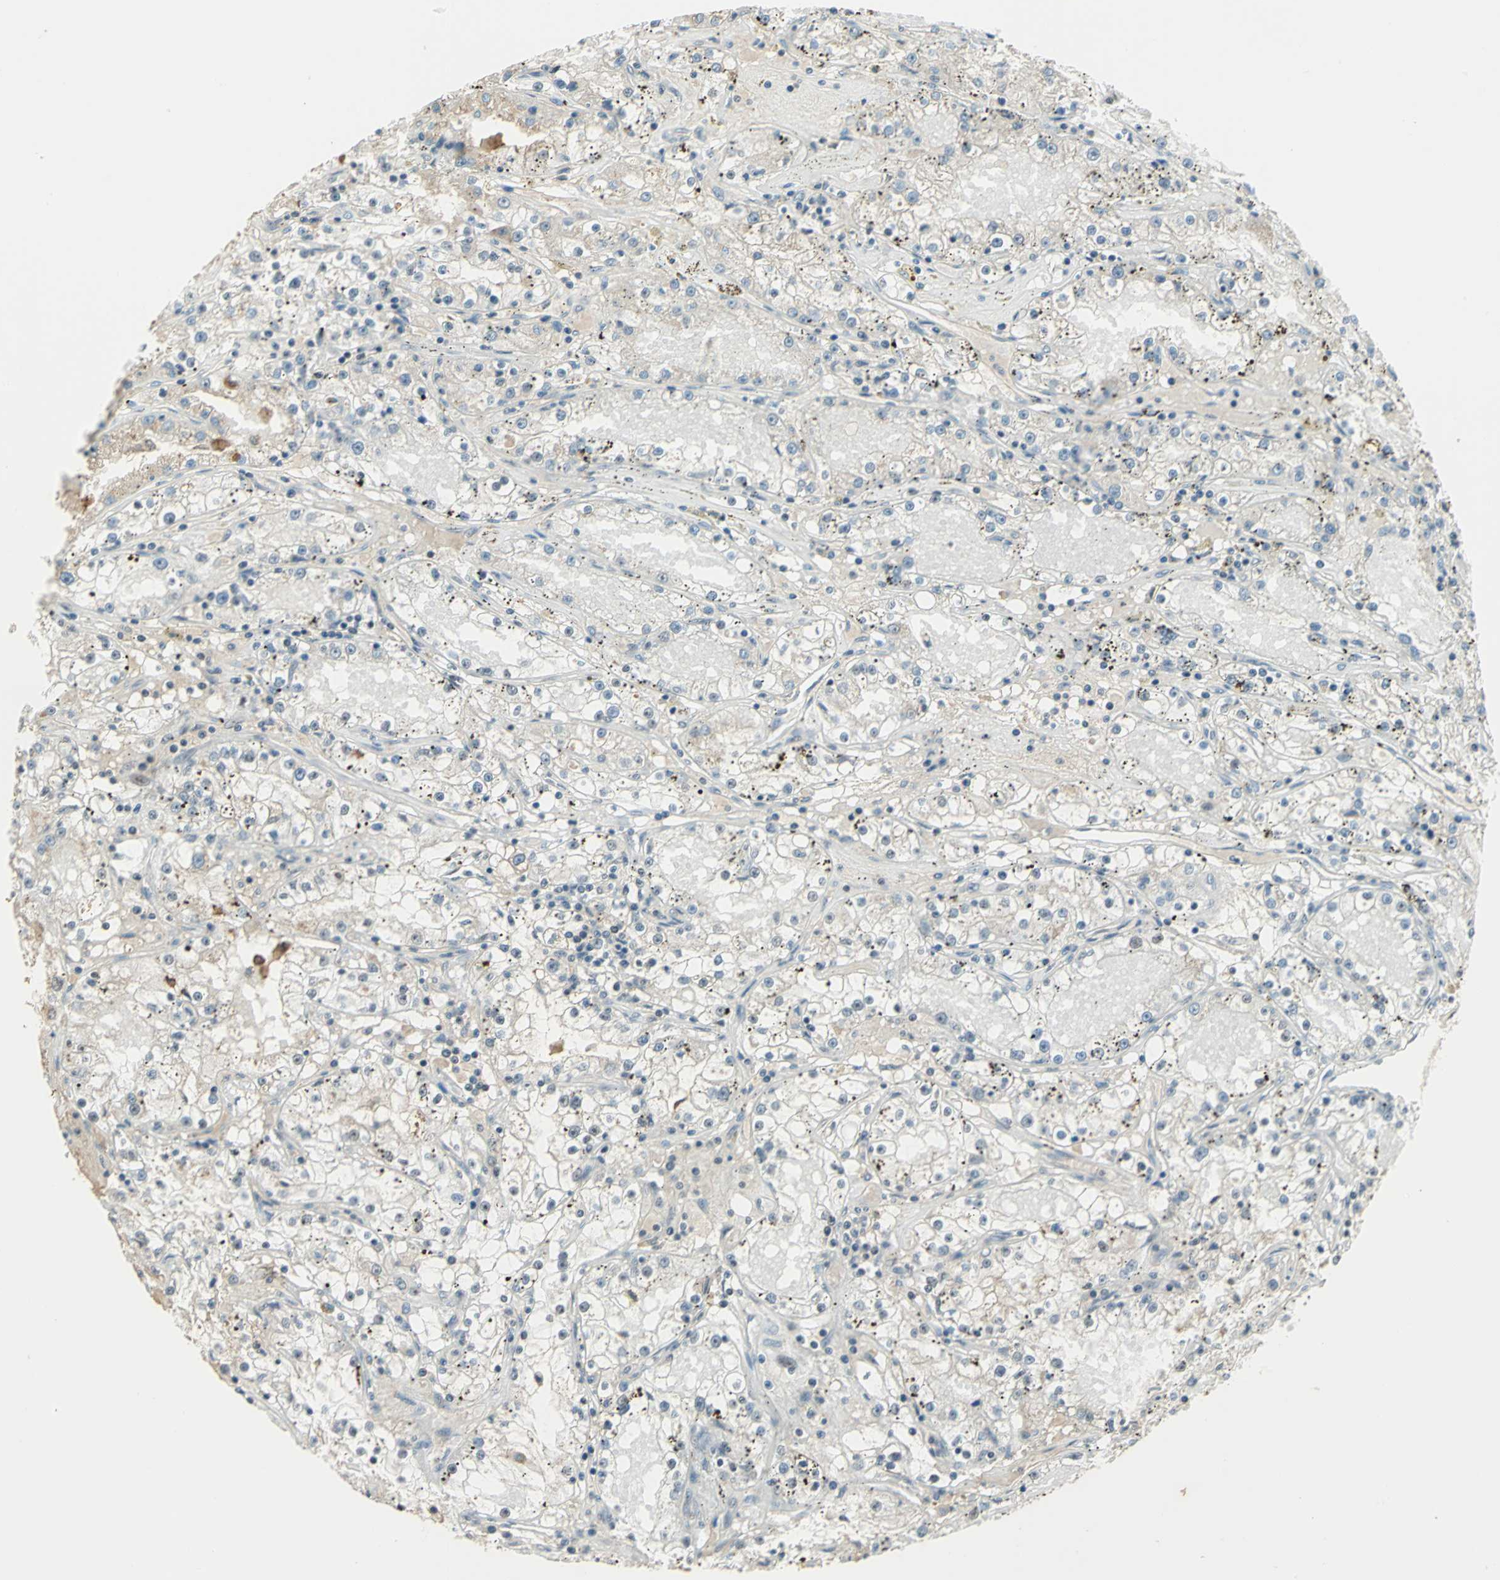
{"staining": {"intensity": "moderate", "quantity": "25%-75%", "location": "nuclear"}, "tissue": "renal cancer", "cell_type": "Tumor cells", "image_type": "cancer", "snomed": [{"axis": "morphology", "description": "Adenocarcinoma, NOS"}, {"axis": "topography", "description": "Kidney"}], "caption": "Tumor cells display medium levels of moderate nuclear staining in about 25%-75% of cells in adenocarcinoma (renal).", "gene": "CCNT1", "patient": {"sex": "male", "age": 56}}